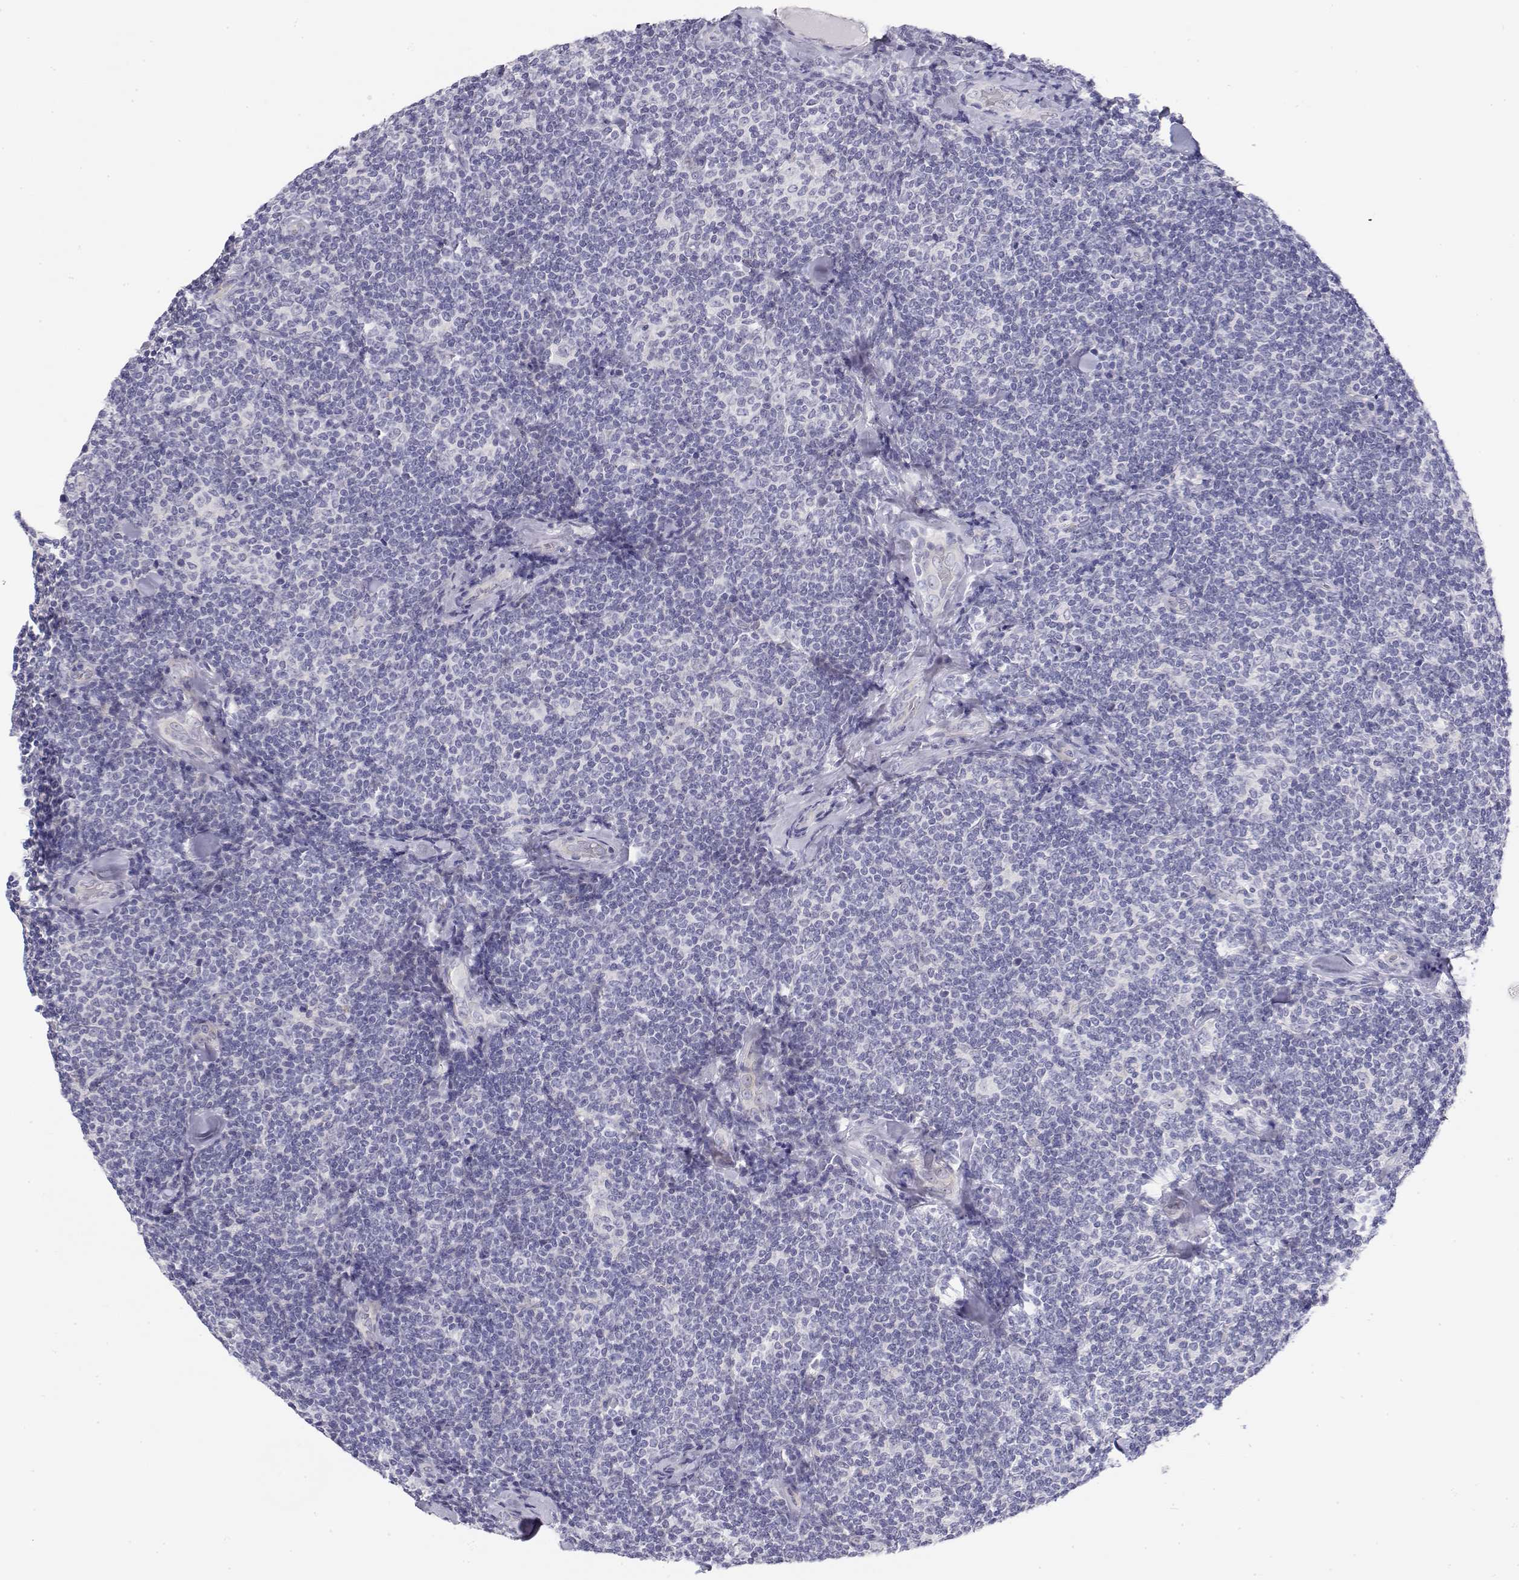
{"staining": {"intensity": "negative", "quantity": "none", "location": "none"}, "tissue": "lymphoma", "cell_type": "Tumor cells", "image_type": "cancer", "snomed": [{"axis": "morphology", "description": "Malignant lymphoma, non-Hodgkin's type, Low grade"}, {"axis": "topography", "description": "Lymph node"}], "caption": "Tumor cells are negative for protein expression in human low-grade malignant lymphoma, non-Hodgkin's type.", "gene": "MISP", "patient": {"sex": "female", "age": 56}}